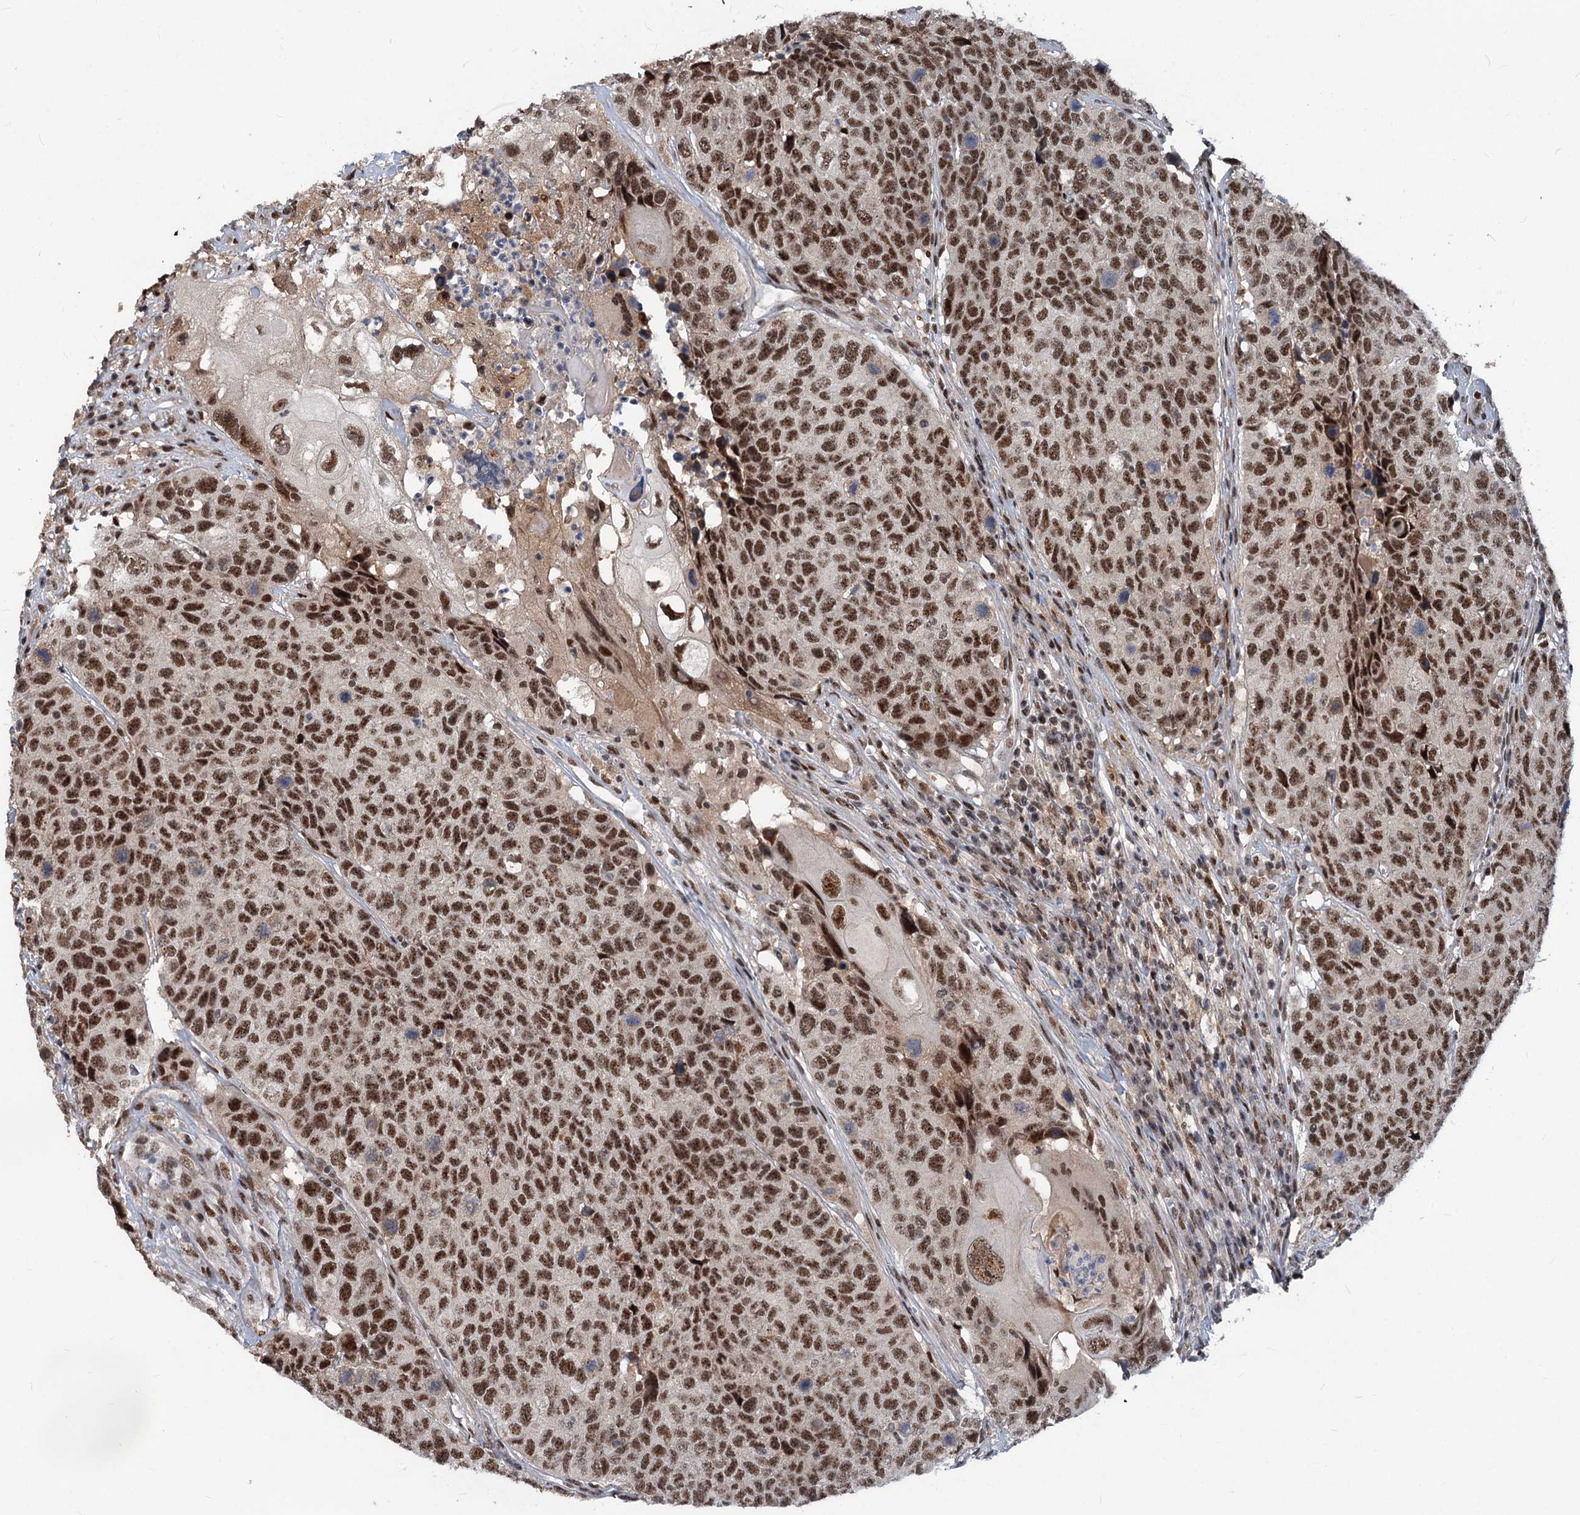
{"staining": {"intensity": "moderate", "quantity": ">75%", "location": "nuclear"}, "tissue": "head and neck cancer", "cell_type": "Tumor cells", "image_type": "cancer", "snomed": [{"axis": "morphology", "description": "Squamous cell carcinoma, NOS"}, {"axis": "topography", "description": "Head-Neck"}], "caption": "Protein expression analysis of human head and neck cancer reveals moderate nuclear staining in approximately >75% of tumor cells.", "gene": "PHF8", "patient": {"sex": "male", "age": 66}}